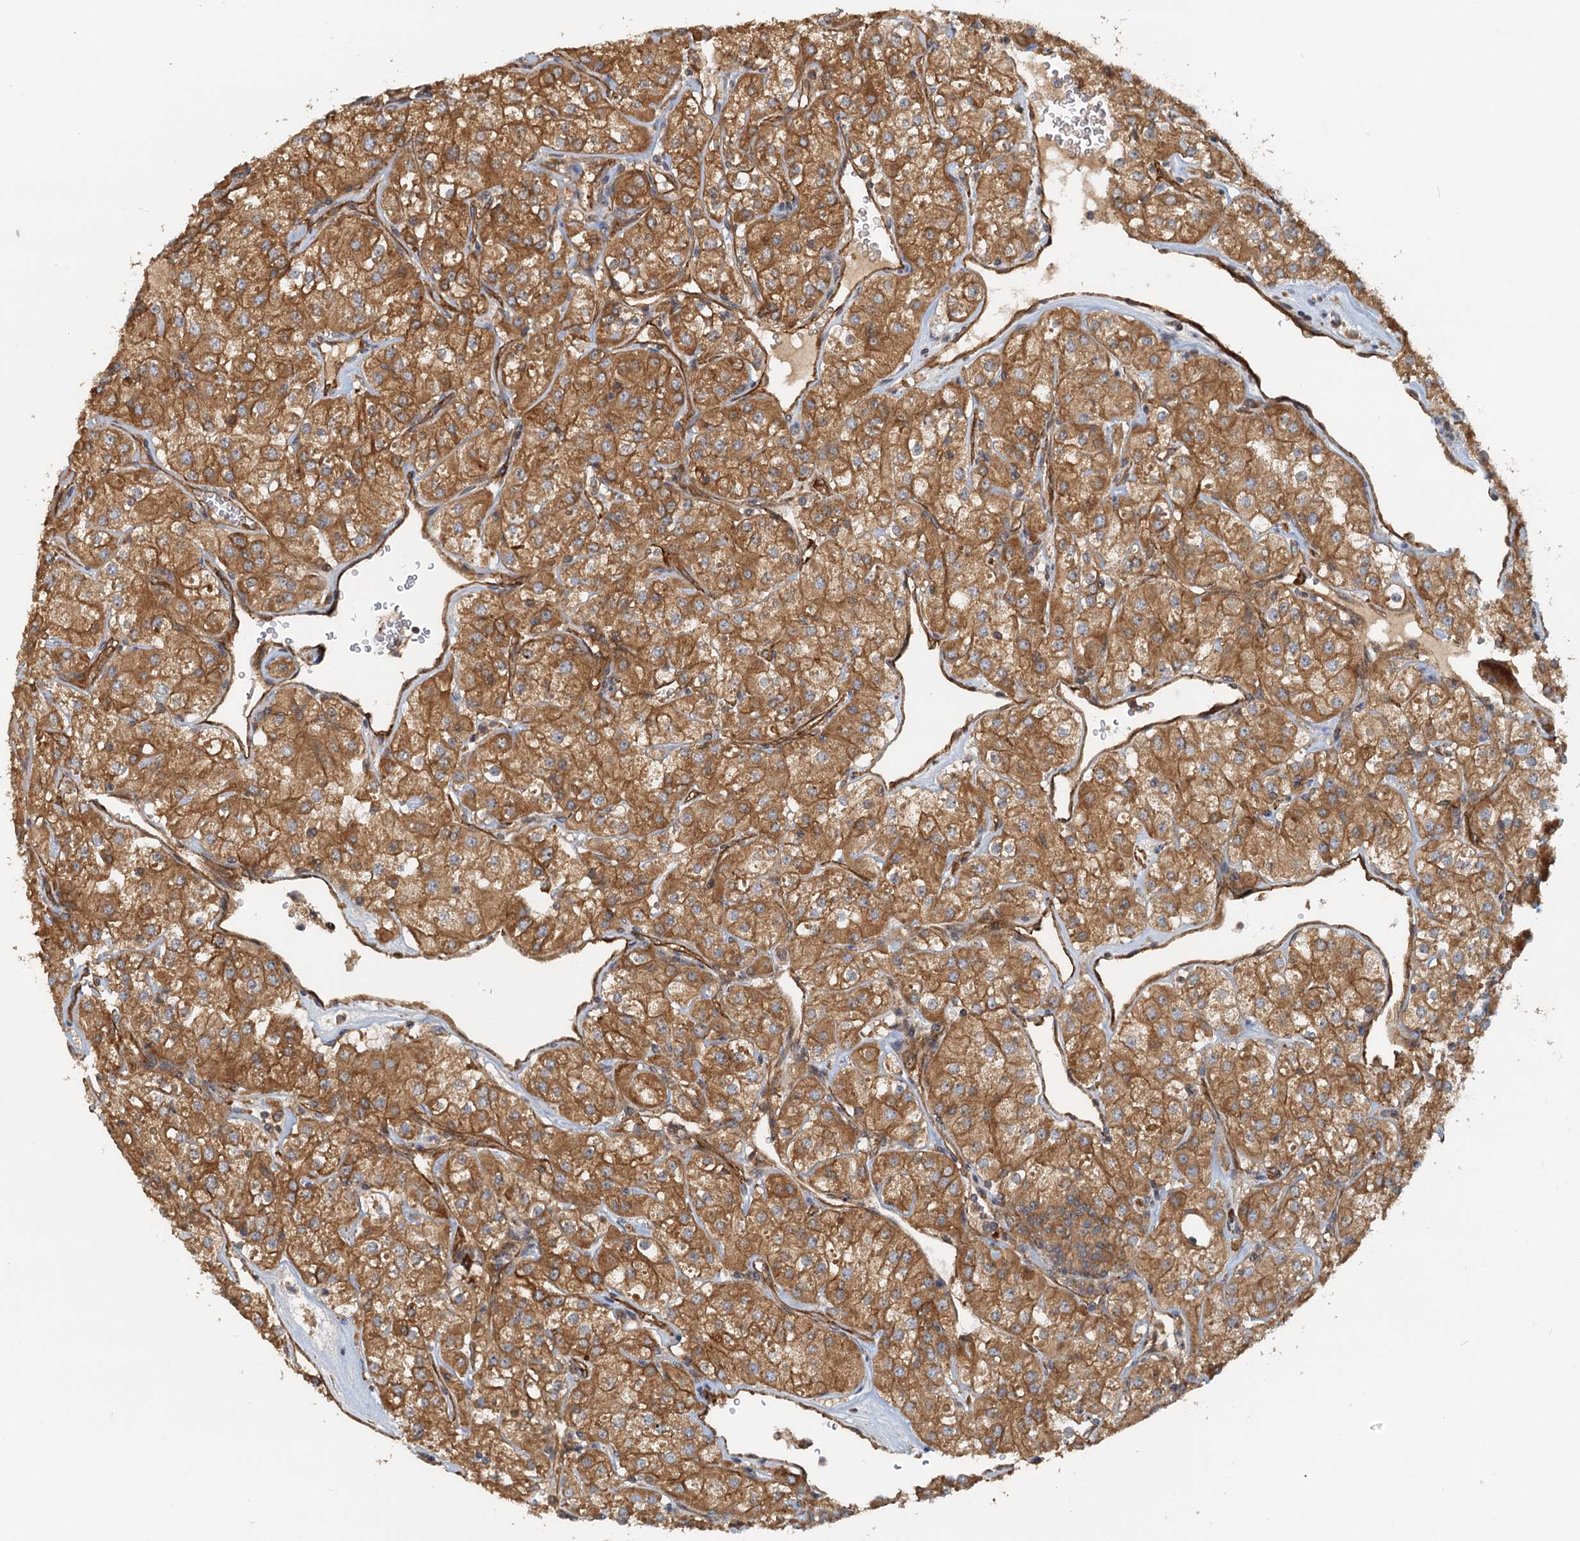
{"staining": {"intensity": "moderate", "quantity": ">75%", "location": "cytoplasmic/membranous"}, "tissue": "renal cancer", "cell_type": "Tumor cells", "image_type": "cancer", "snomed": [{"axis": "morphology", "description": "Adenocarcinoma, NOS"}, {"axis": "topography", "description": "Kidney"}], "caption": "This is a histology image of IHC staining of renal adenocarcinoma, which shows moderate positivity in the cytoplasmic/membranous of tumor cells.", "gene": "NIPAL3", "patient": {"sex": "male", "age": 77}}